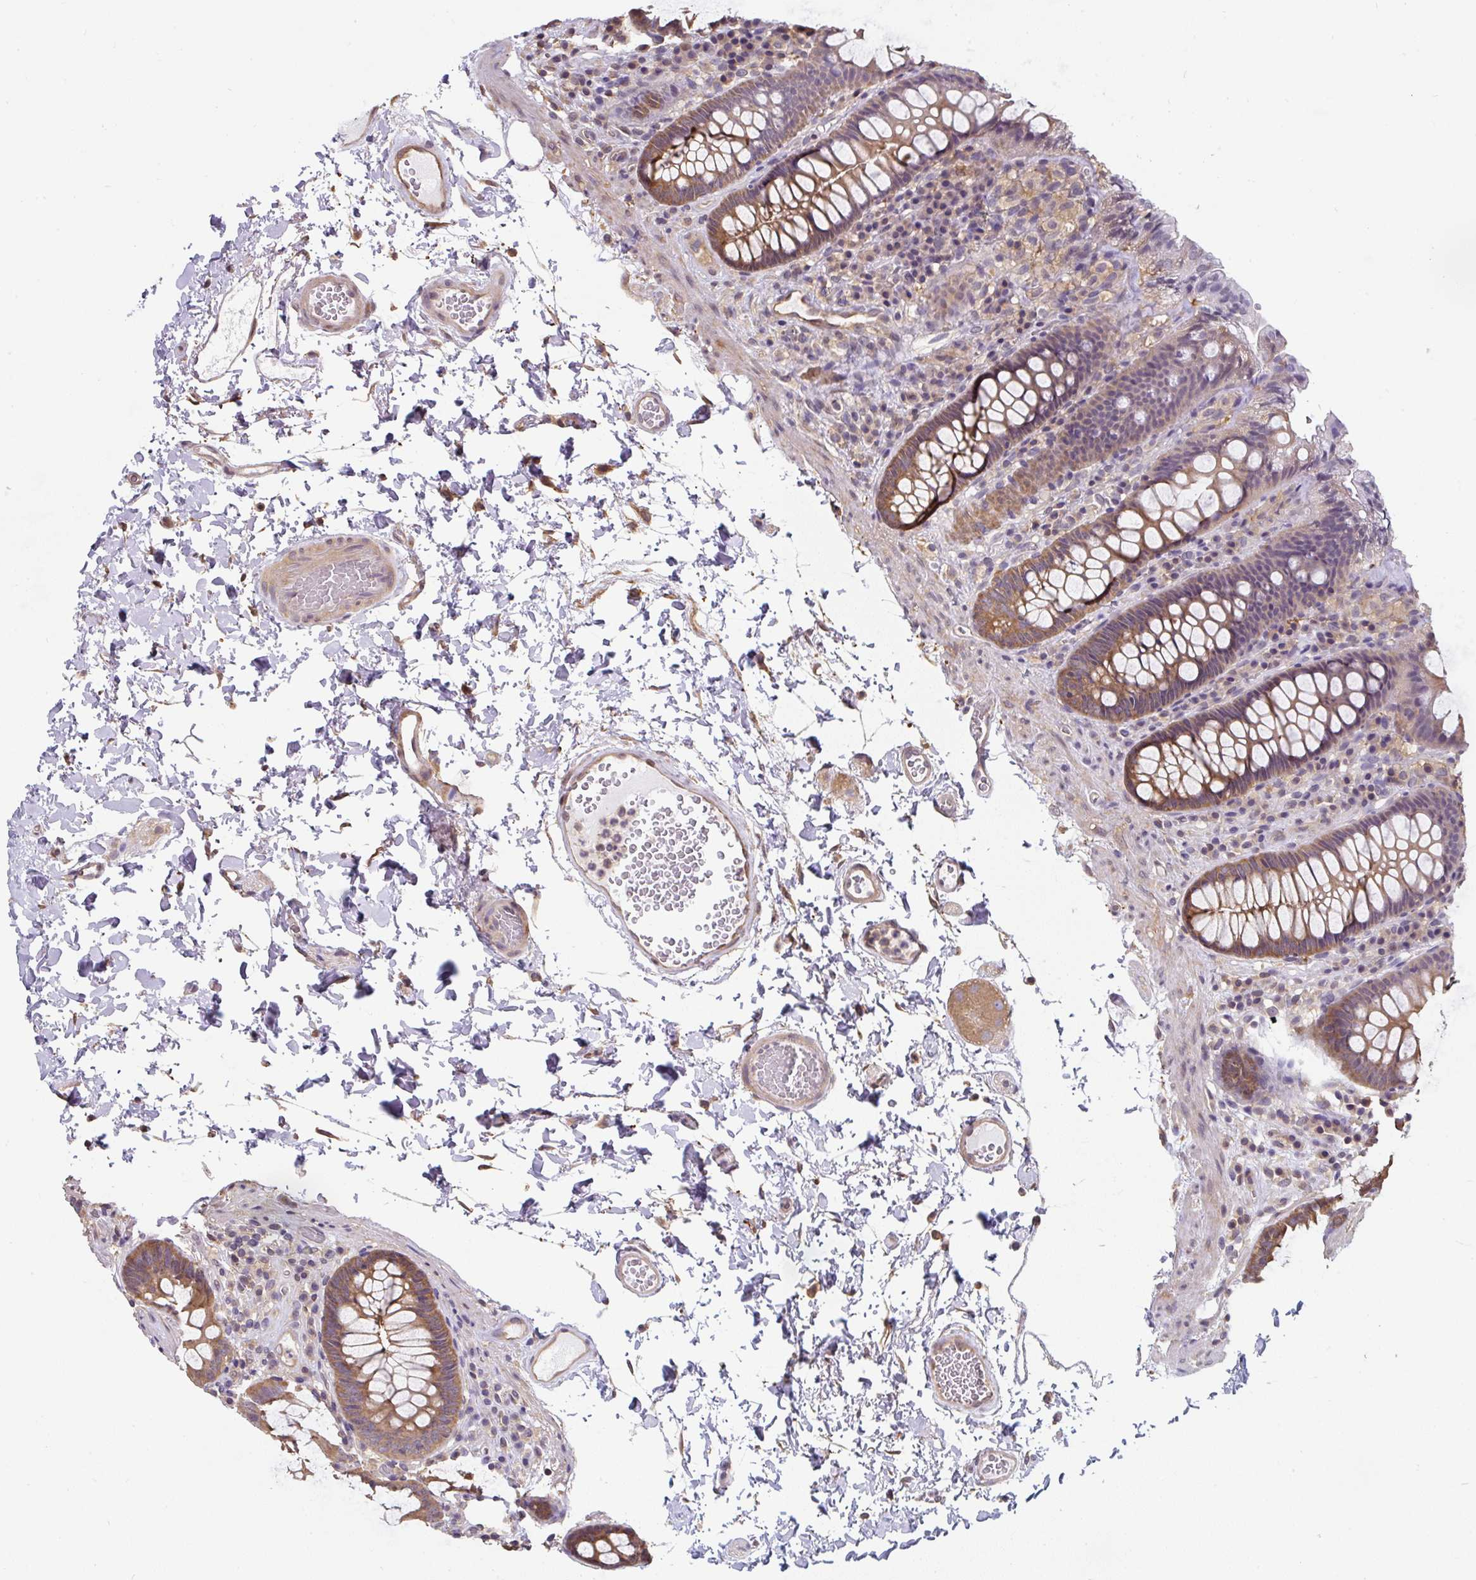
{"staining": {"intensity": "moderate", "quantity": ">75%", "location": "cytoplasmic/membranous"}, "tissue": "colon", "cell_type": "Endothelial cells", "image_type": "normal", "snomed": [{"axis": "morphology", "description": "Normal tissue, NOS"}, {"axis": "topography", "description": "Colon"}, {"axis": "topography", "description": "Peripheral nerve tissue"}], "caption": "Protein expression analysis of normal colon exhibits moderate cytoplasmic/membranous expression in about >75% of endothelial cells.", "gene": "ST13", "patient": {"sex": "male", "age": 84}}